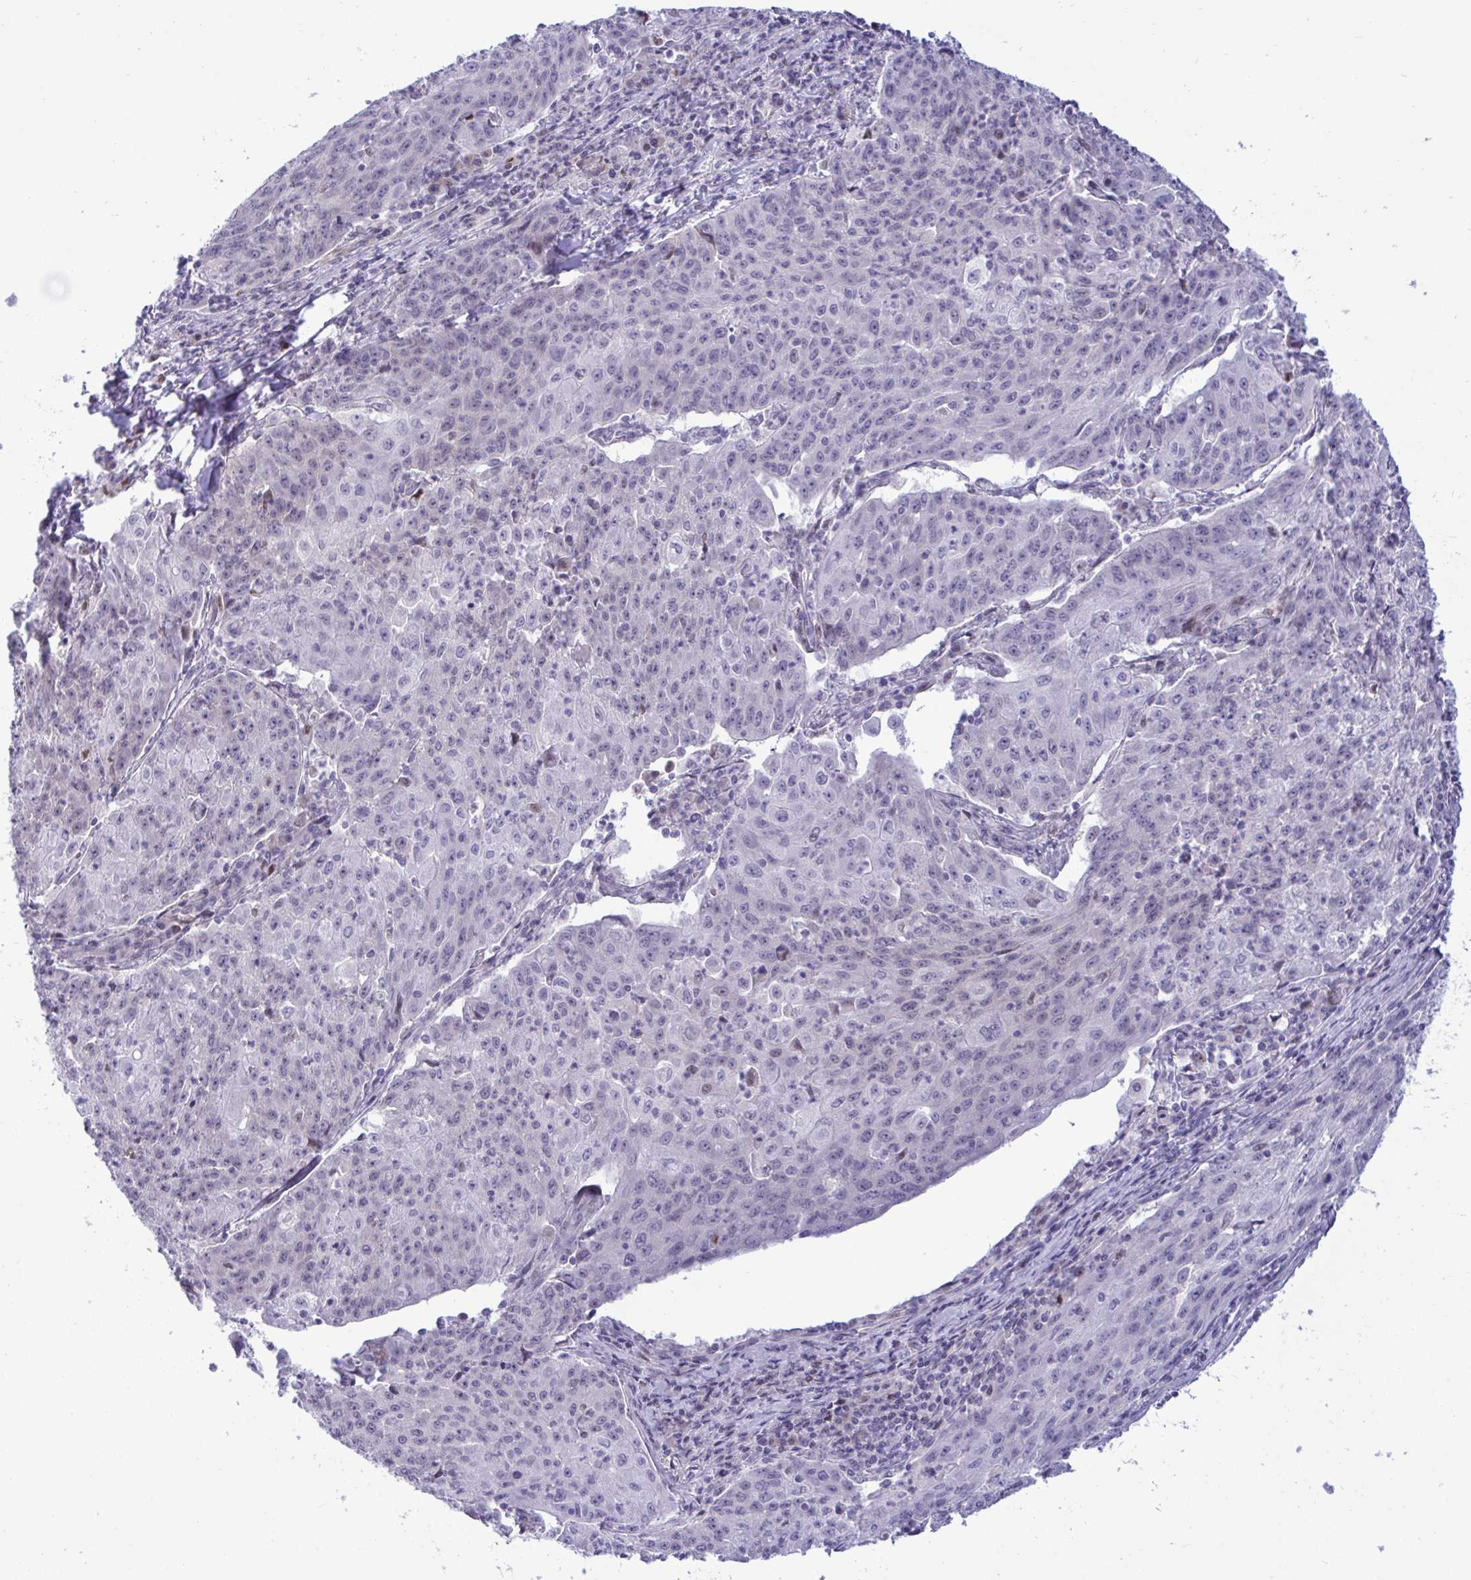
{"staining": {"intensity": "negative", "quantity": "none", "location": "none"}, "tissue": "lung cancer", "cell_type": "Tumor cells", "image_type": "cancer", "snomed": [{"axis": "morphology", "description": "Squamous cell carcinoma, NOS"}, {"axis": "morphology", "description": "Squamous cell carcinoma, metastatic, NOS"}, {"axis": "topography", "description": "Bronchus"}, {"axis": "topography", "description": "Lung"}], "caption": "An IHC histopathology image of squamous cell carcinoma (lung) is shown. There is no staining in tumor cells of squamous cell carcinoma (lung).", "gene": "EPOP", "patient": {"sex": "male", "age": 62}}